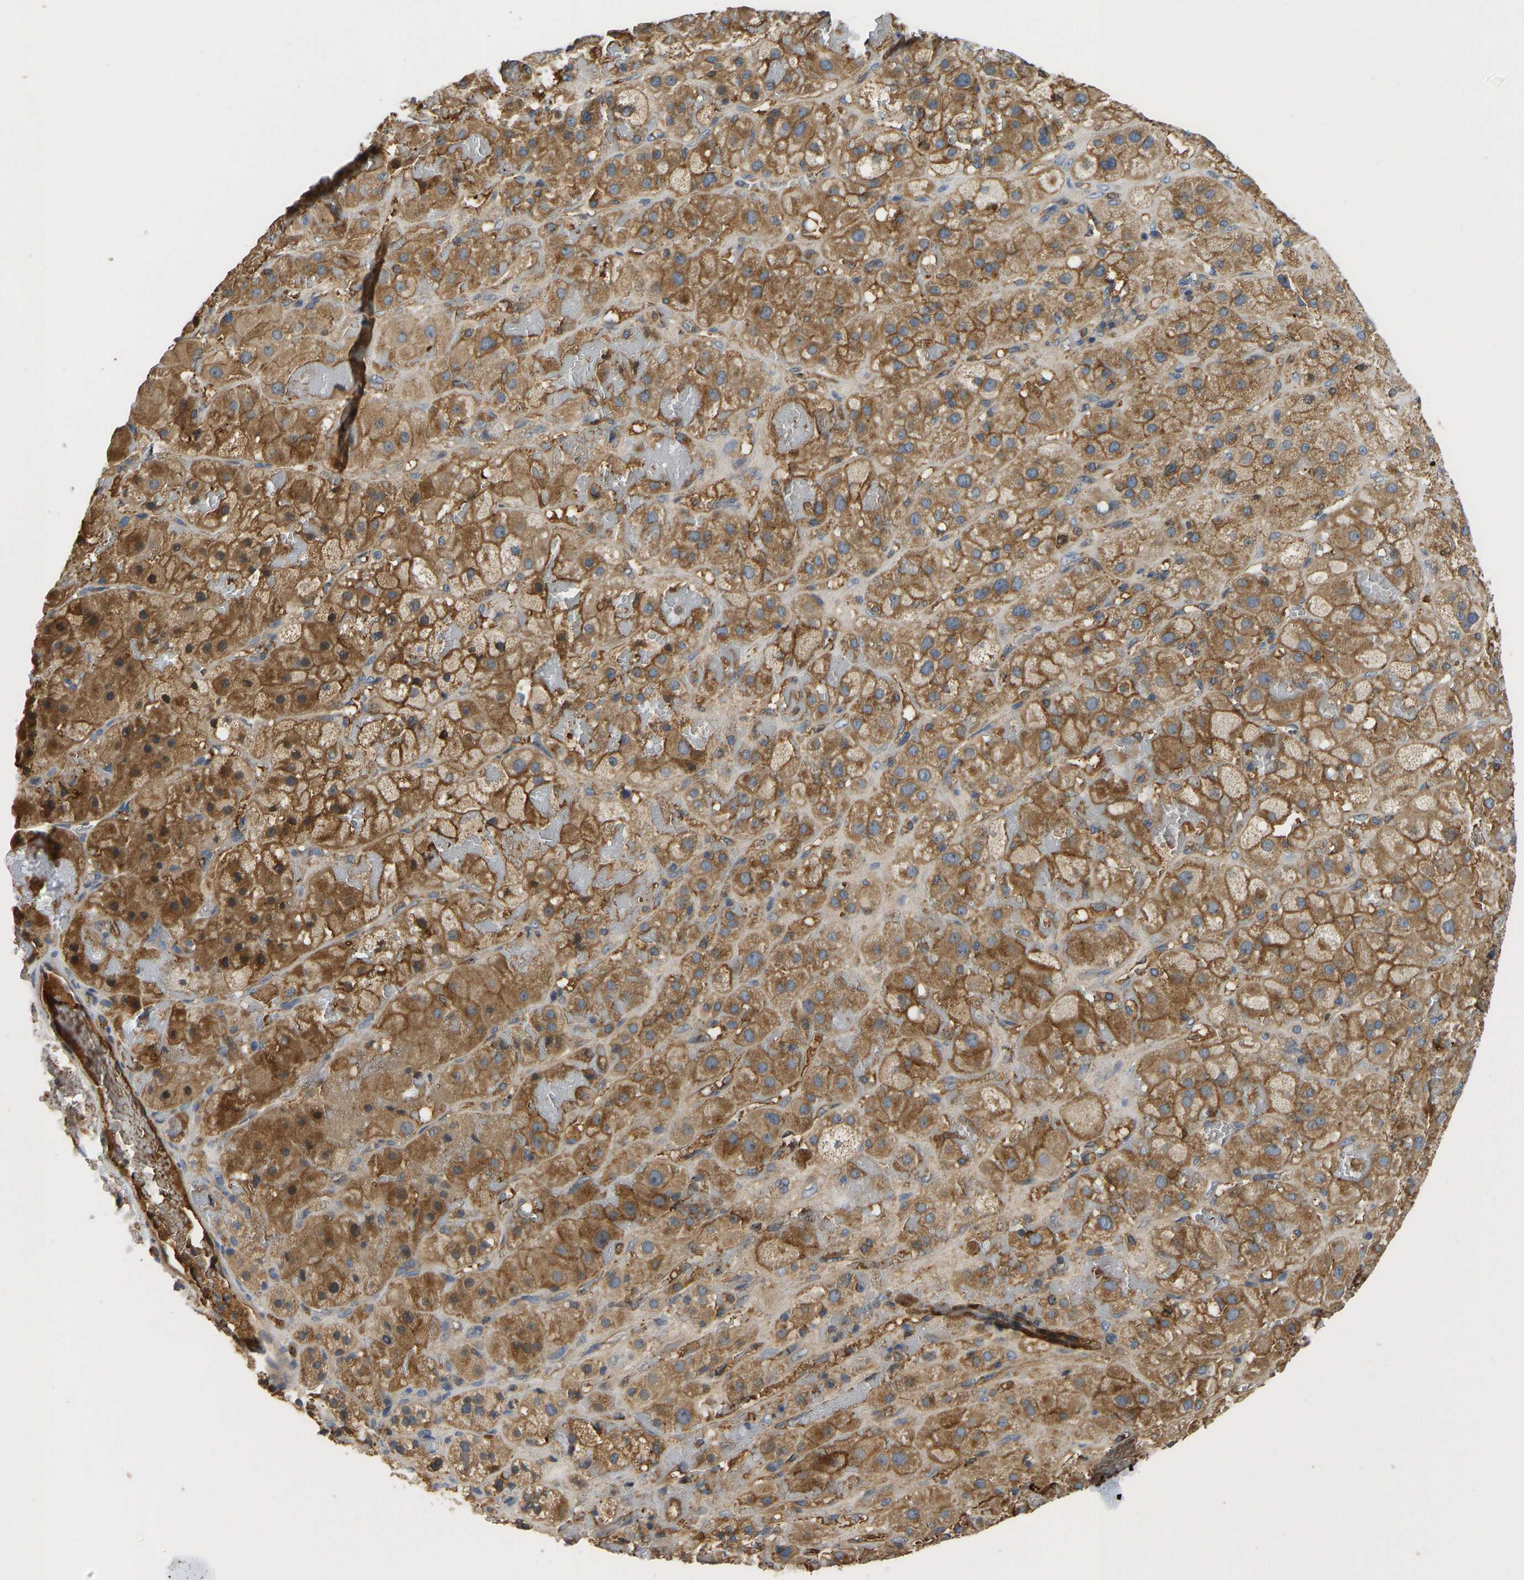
{"staining": {"intensity": "moderate", "quantity": ">75%", "location": "cytoplasmic/membranous"}, "tissue": "adrenal gland", "cell_type": "Glandular cells", "image_type": "normal", "snomed": [{"axis": "morphology", "description": "Normal tissue, NOS"}, {"axis": "topography", "description": "Adrenal gland"}], "caption": "Immunohistochemistry image of normal human adrenal gland stained for a protein (brown), which displays medium levels of moderate cytoplasmic/membranous staining in about >75% of glandular cells.", "gene": "VCPKMT", "patient": {"sex": "female", "age": 47}}